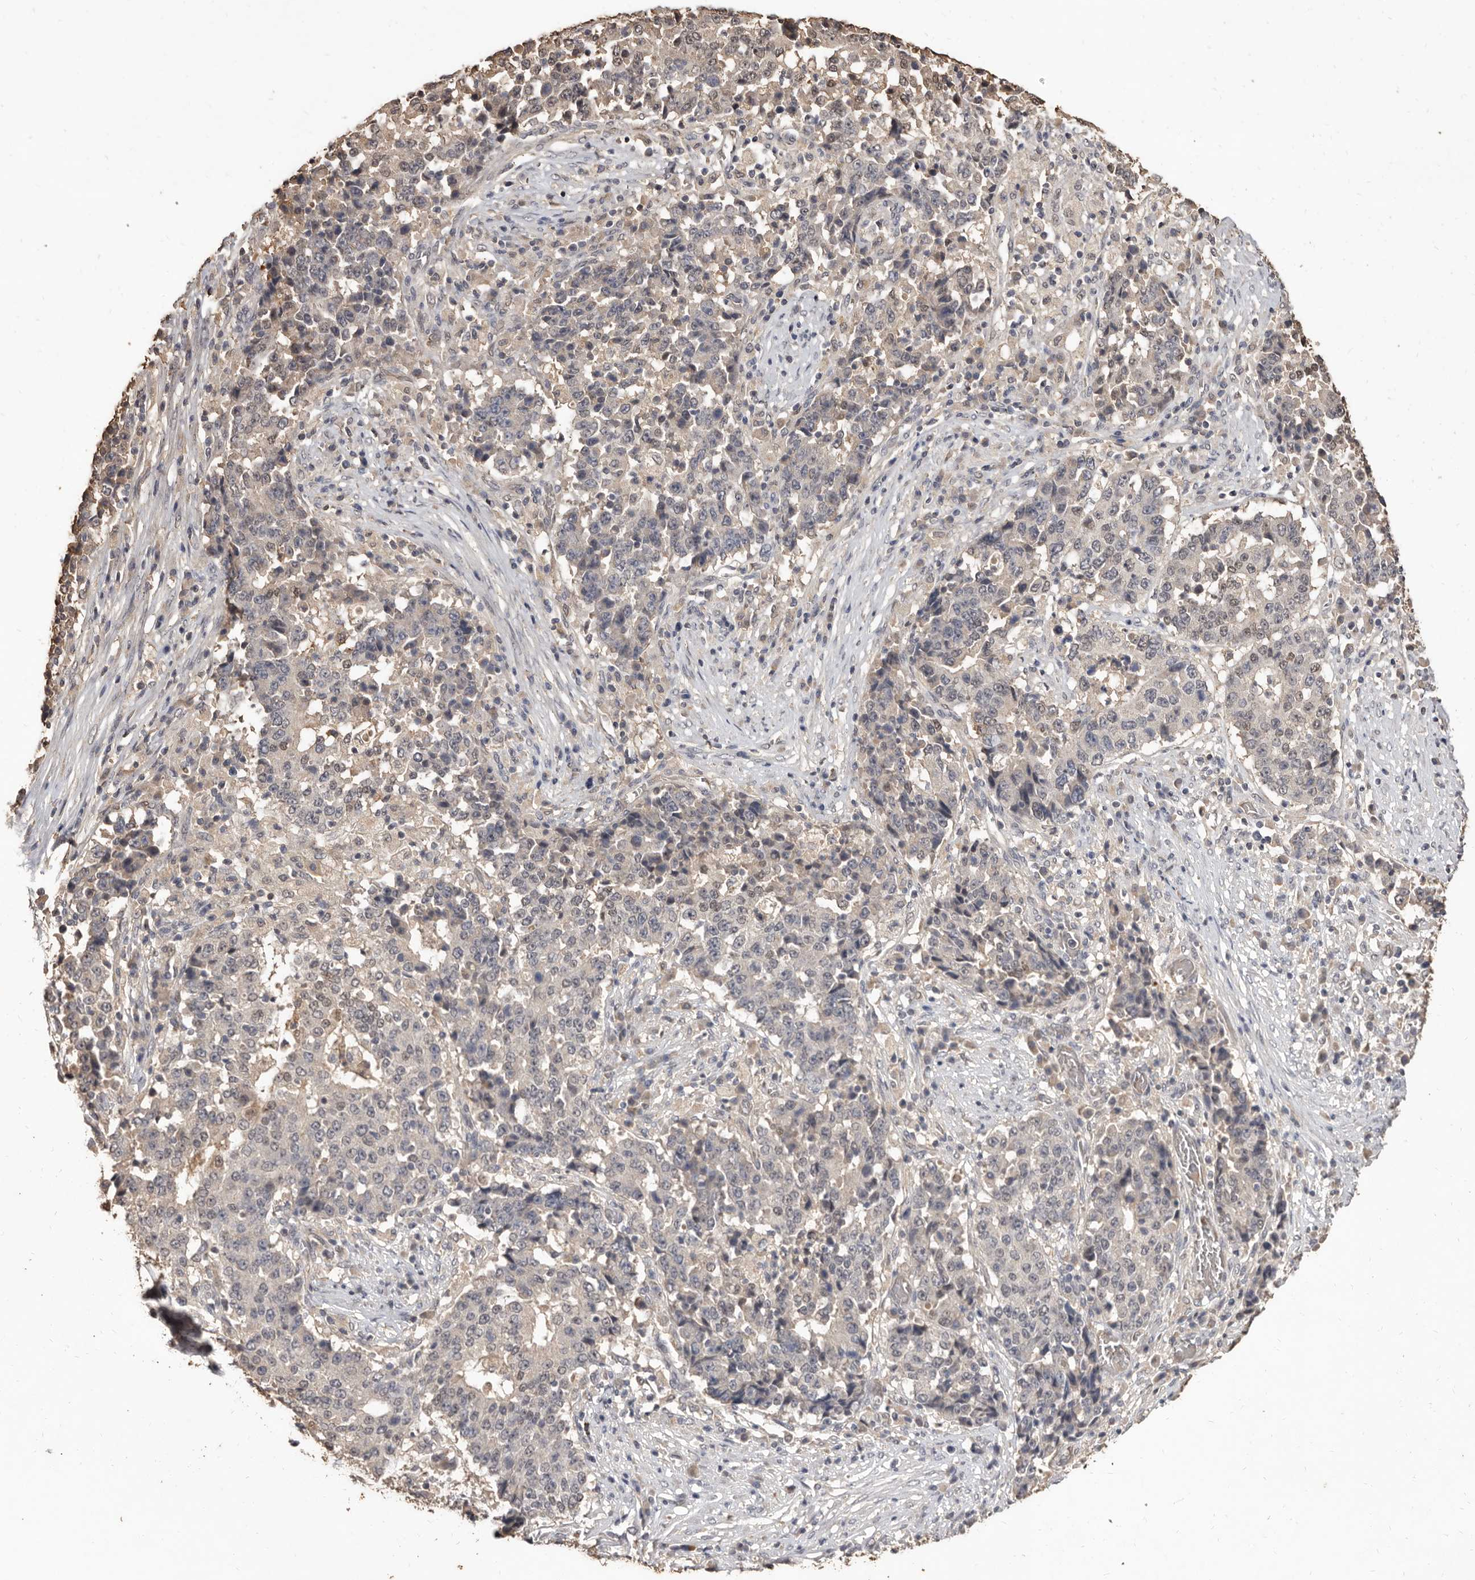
{"staining": {"intensity": "negative", "quantity": "none", "location": "none"}, "tissue": "stomach cancer", "cell_type": "Tumor cells", "image_type": "cancer", "snomed": [{"axis": "morphology", "description": "Adenocarcinoma, NOS"}, {"axis": "topography", "description": "Stomach"}], "caption": "Tumor cells are negative for protein expression in human stomach cancer (adenocarcinoma).", "gene": "INAVA", "patient": {"sex": "male", "age": 59}}